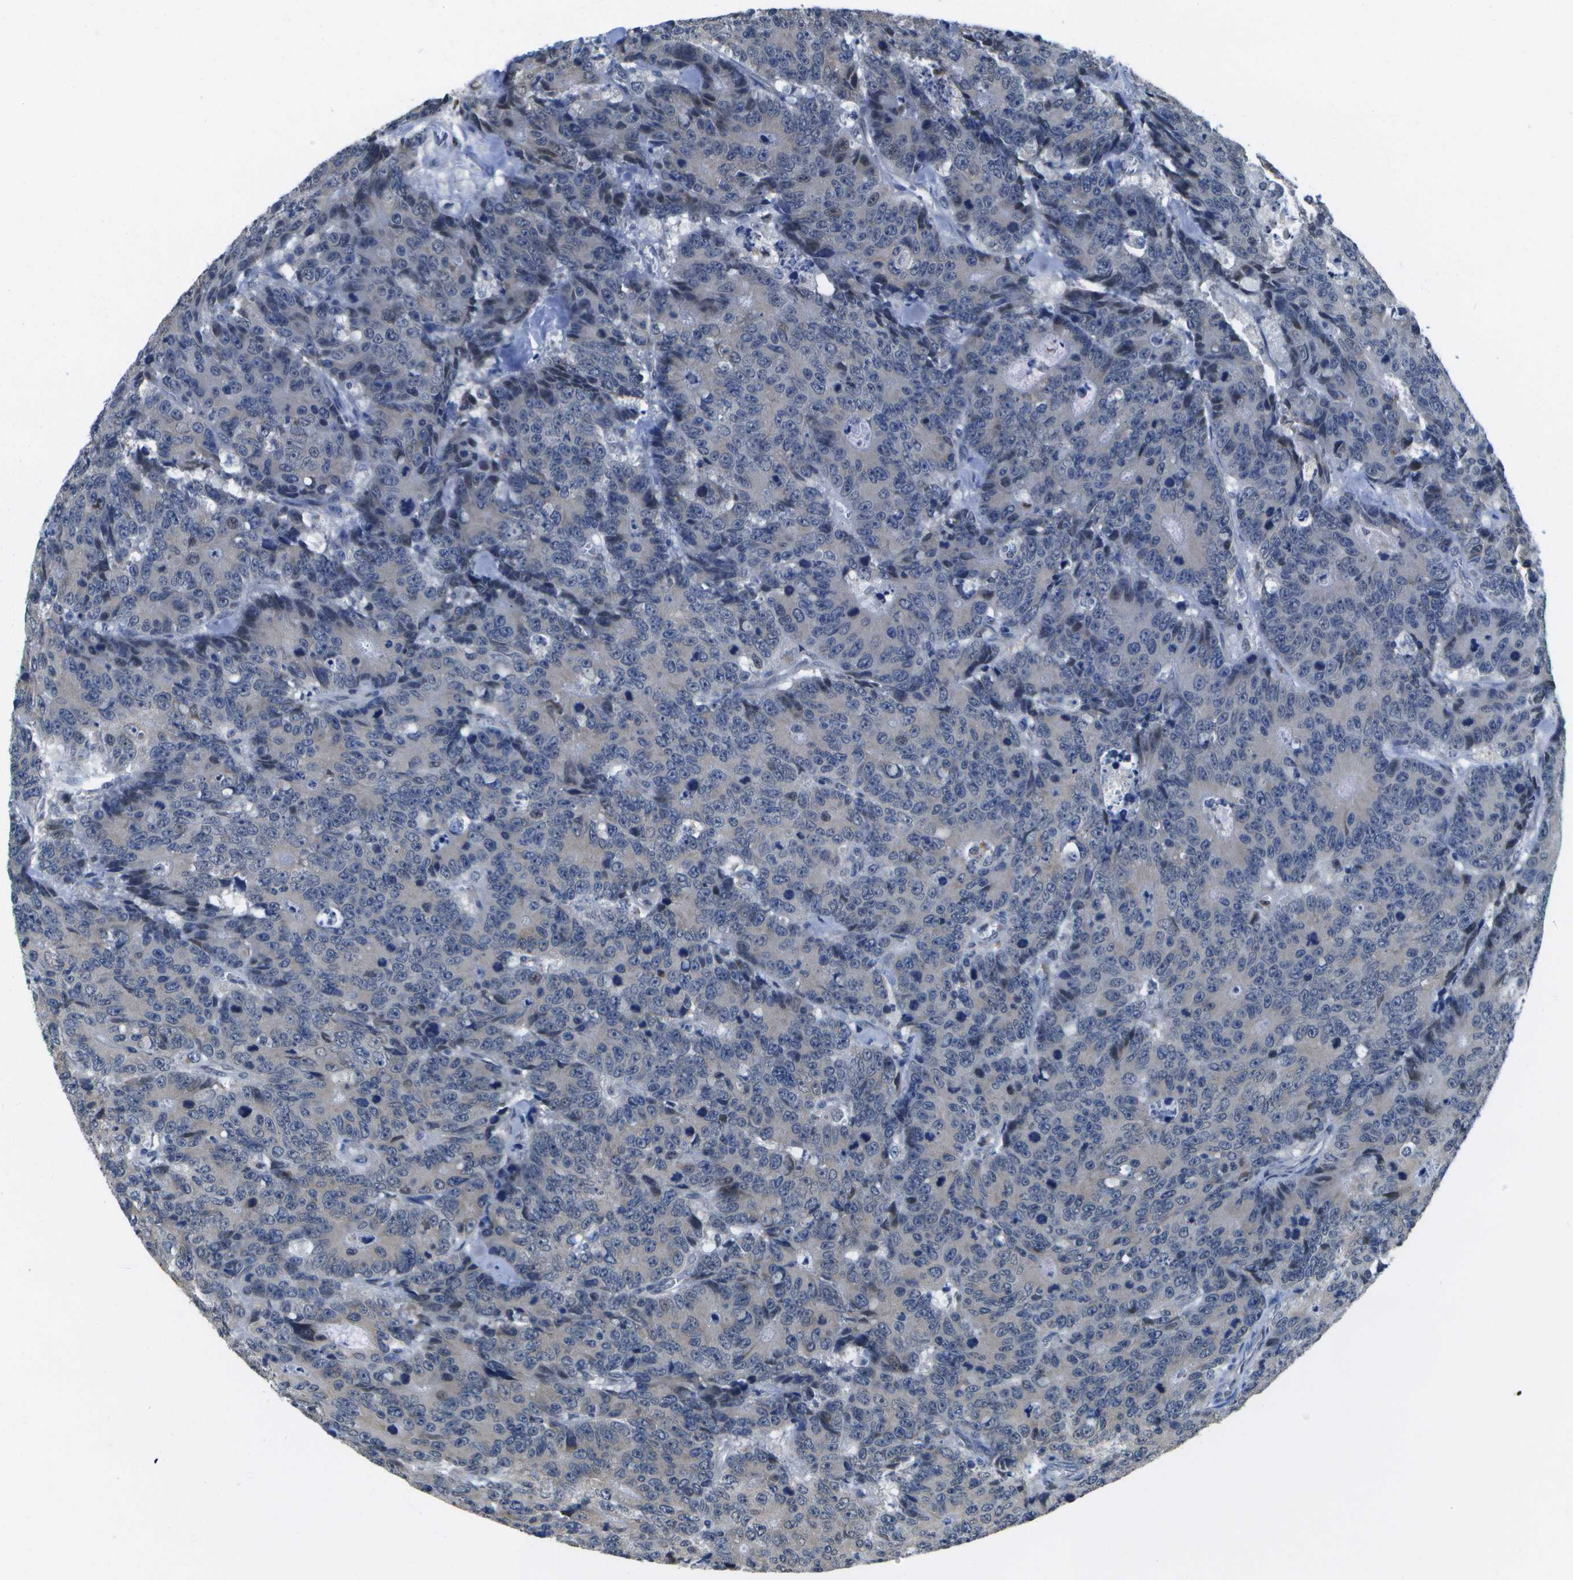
{"staining": {"intensity": "negative", "quantity": "none", "location": "none"}, "tissue": "colorectal cancer", "cell_type": "Tumor cells", "image_type": "cancer", "snomed": [{"axis": "morphology", "description": "Adenocarcinoma, NOS"}, {"axis": "topography", "description": "Colon"}], "caption": "The immunohistochemistry (IHC) photomicrograph has no significant positivity in tumor cells of adenocarcinoma (colorectal) tissue.", "gene": "DSE", "patient": {"sex": "female", "age": 86}}